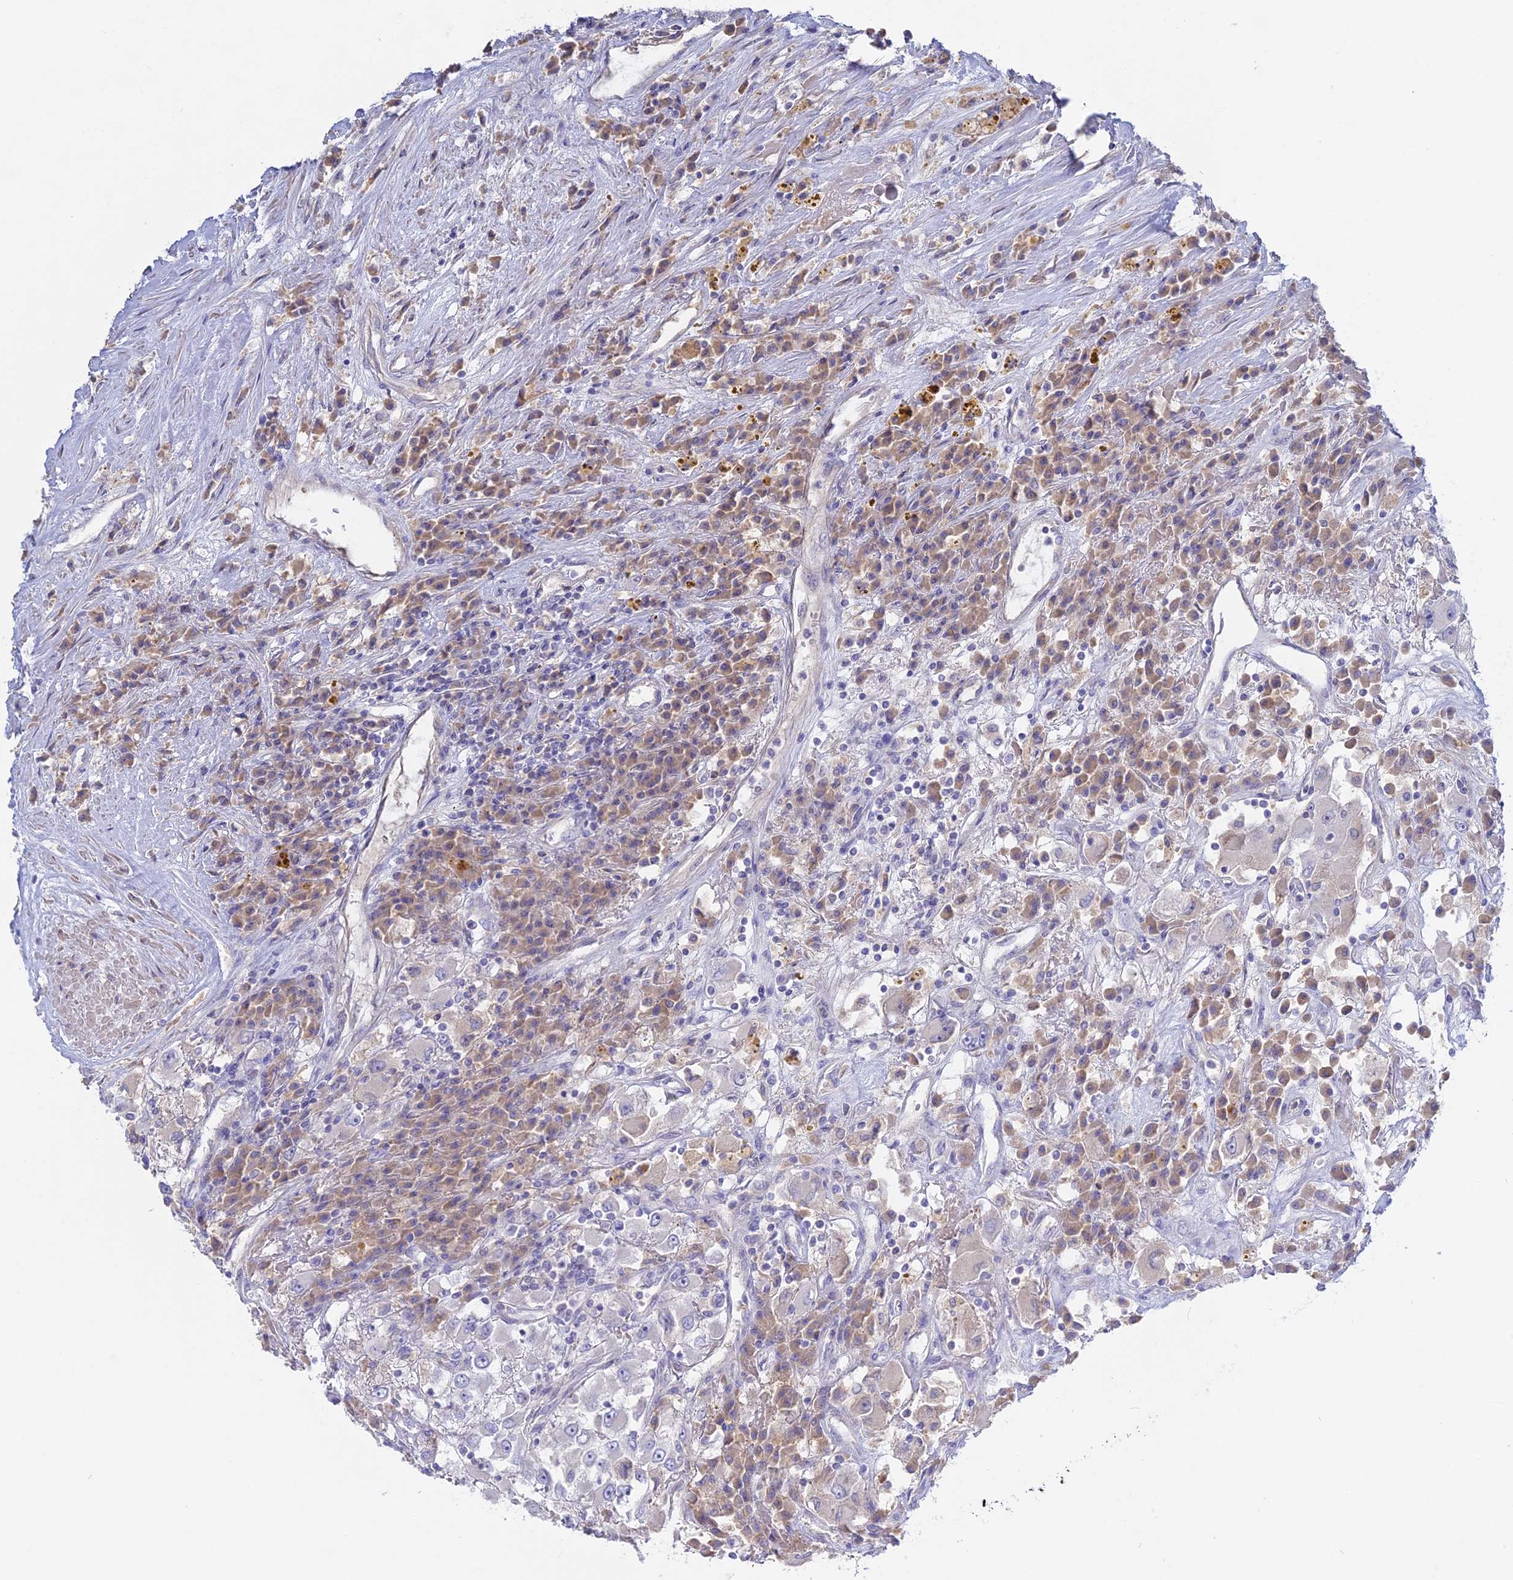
{"staining": {"intensity": "negative", "quantity": "none", "location": "none"}, "tissue": "renal cancer", "cell_type": "Tumor cells", "image_type": "cancer", "snomed": [{"axis": "morphology", "description": "Adenocarcinoma, NOS"}, {"axis": "topography", "description": "Kidney"}], "caption": "Immunohistochemical staining of renal cancer (adenocarcinoma) shows no significant staining in tumor cells.", "gene": "ADGRA1", "patient": {"sex": "female", "age": 52}}